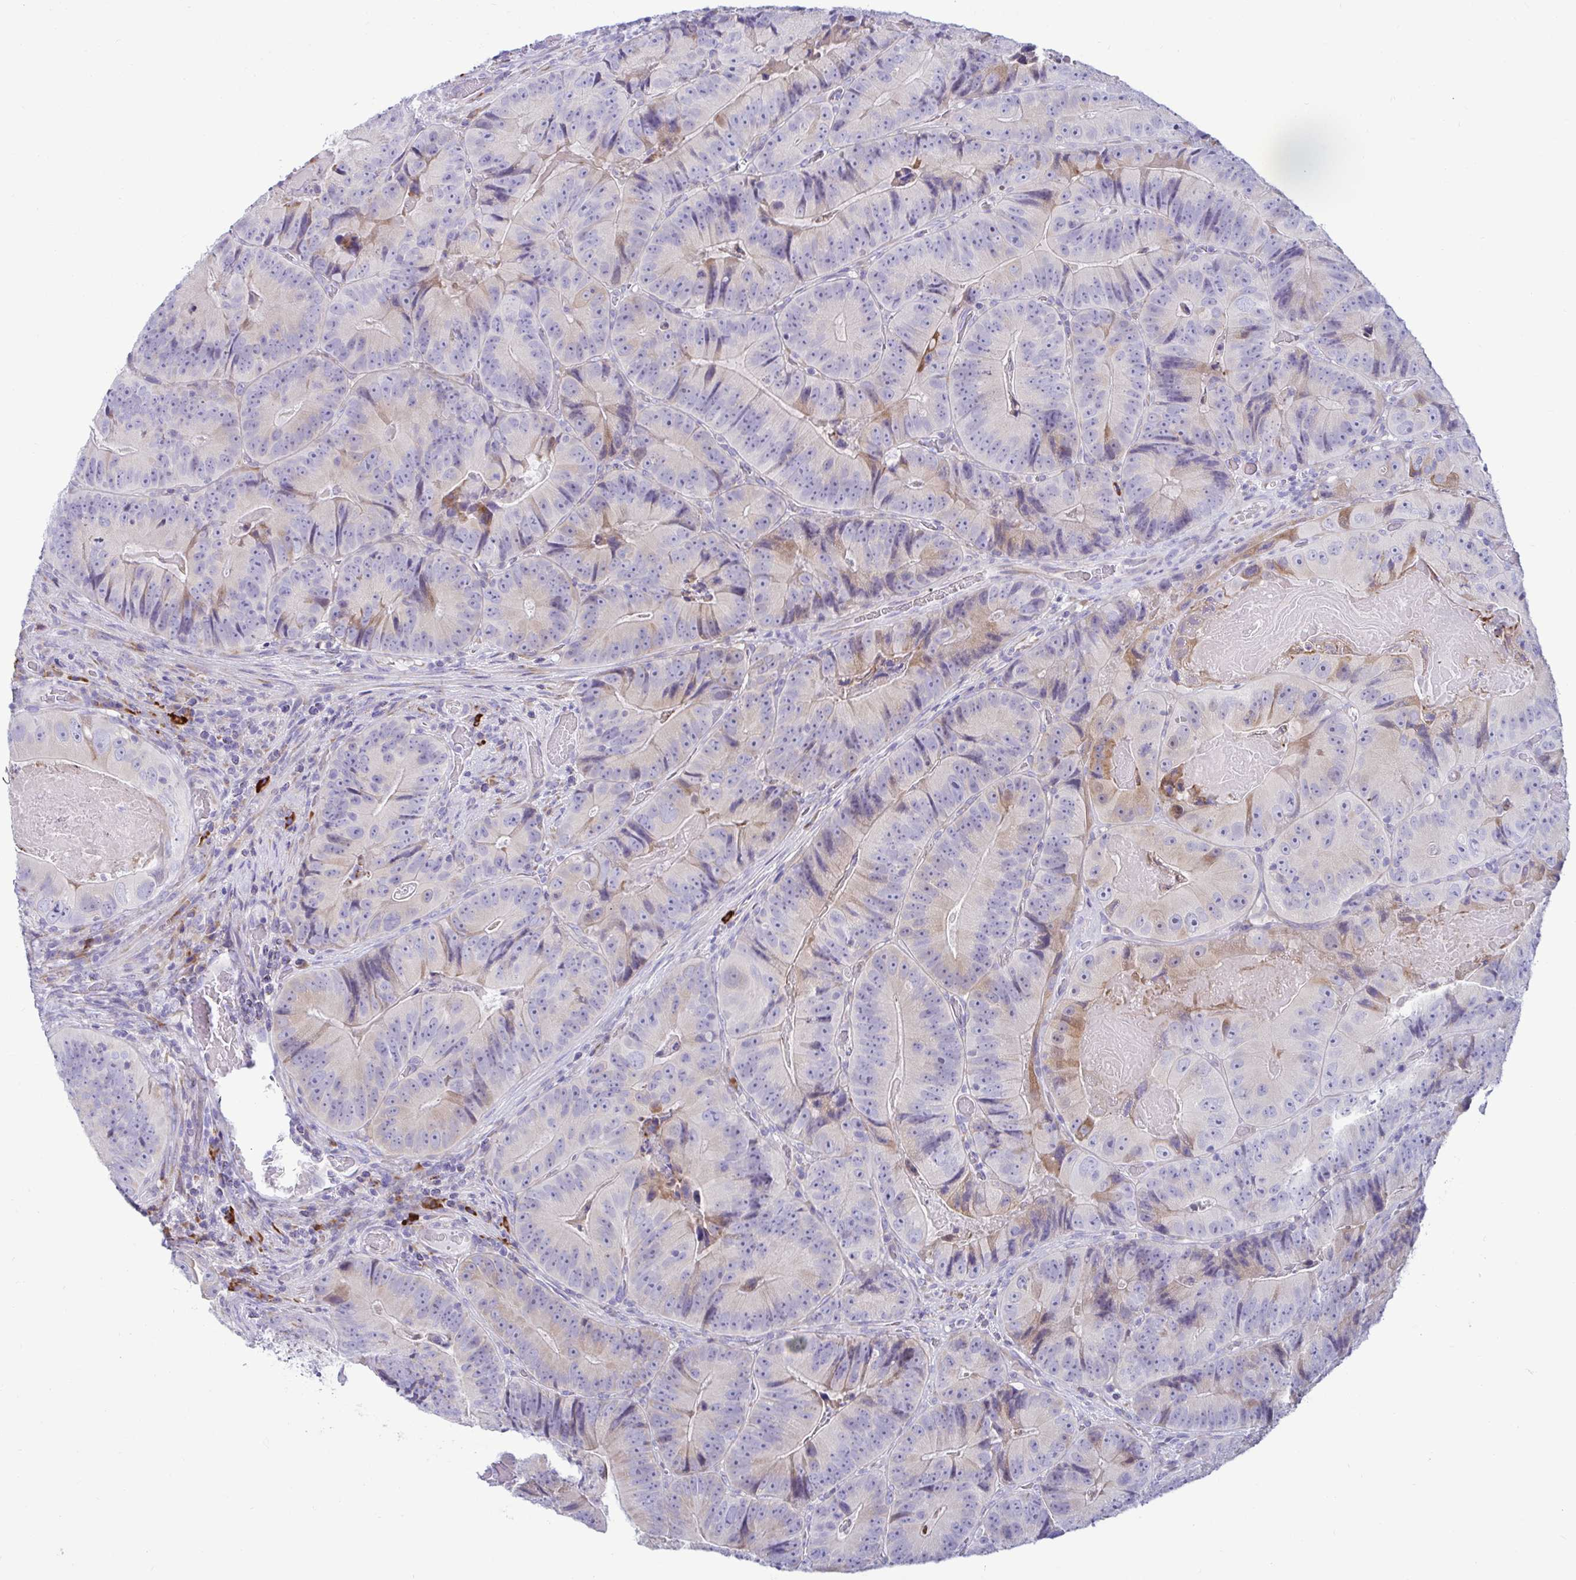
{"staining": {"intensity": "weak", "quantity": "<25%", "location": "cytoplasmic/membranous"}, "tissue": "colorectal cancer", "cell_type": "Tumor cells", "image_type": "cancer", "snomed": [{"axis": "morphology", "description": "Adenocarcinoma, NOS"}, {"axis": "topography", "description": "Colon"}], "caption": "A high-resolution histopathology image shows immunohistochemistry staining of adenocarcinoma (colorectal), which reveals no significant expression in tumor cells.", "gene": "TFPI2", "patient": {"sex": "female", "age": 86}}